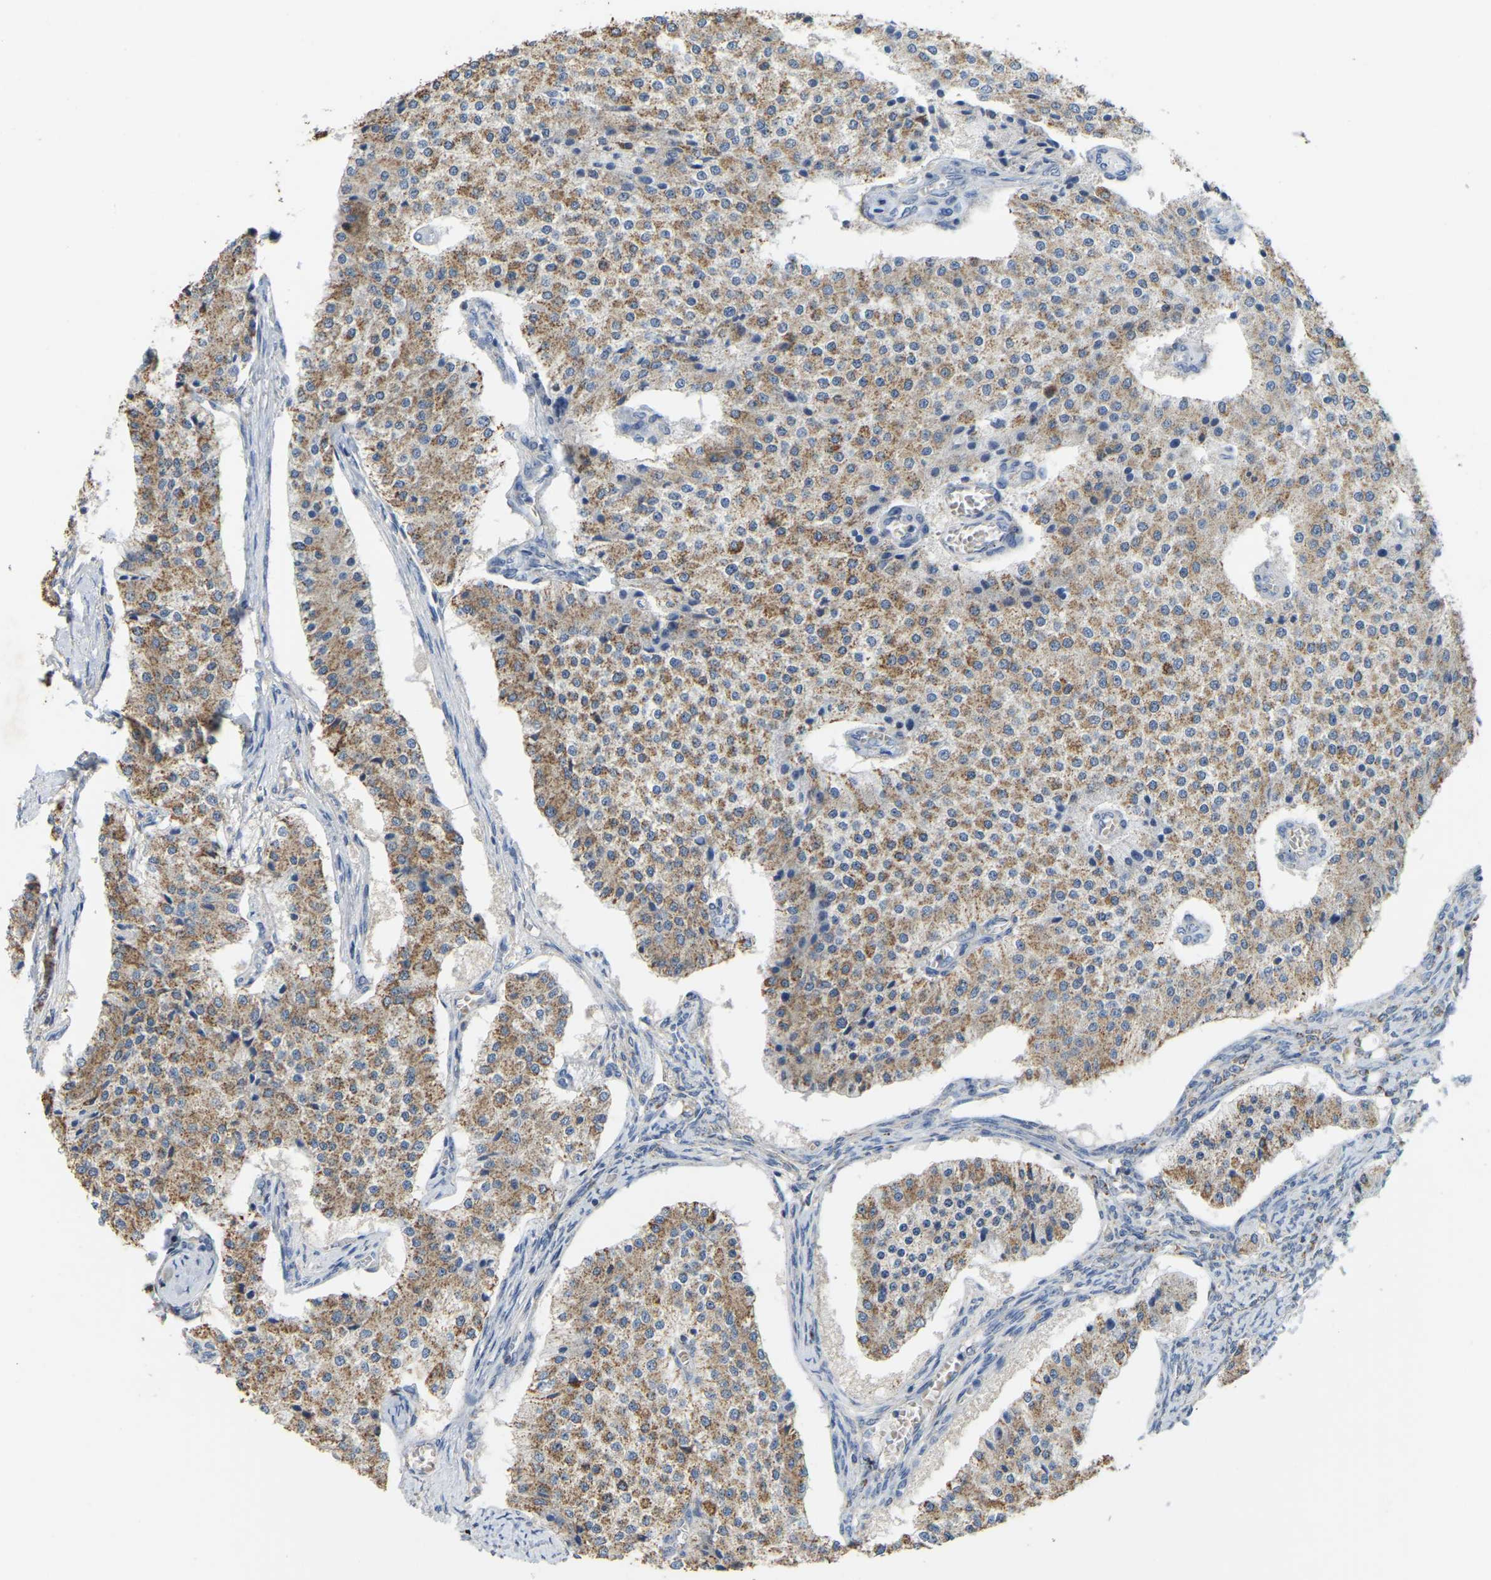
{"staining": {"intensity": "moderate", "quantity": ">75%", "location": "cytoplasmic/membranous"}, "tissue": "carcinoid", "cell_type": "Tumor cells", "image_type": "cancer", "snomed": [{"axis": "morphology", "description": "Carcinoid, malignant, NOS"}, {"axis": "topography", "description": "Colon"}], "caption": "Brown immunohistochemical staining in human carcinoid displays moderate cytoplasmic/membranous expression in approximately >75% of tumor cells. Using DAB (3,3'-diaminobenzidine) (brown) and hematoxylin (blue) stains, captured at high magnification using brightfield microscopy.", "gene": "SERPINB5", "patient": {"sex": "female", "age": 52}}